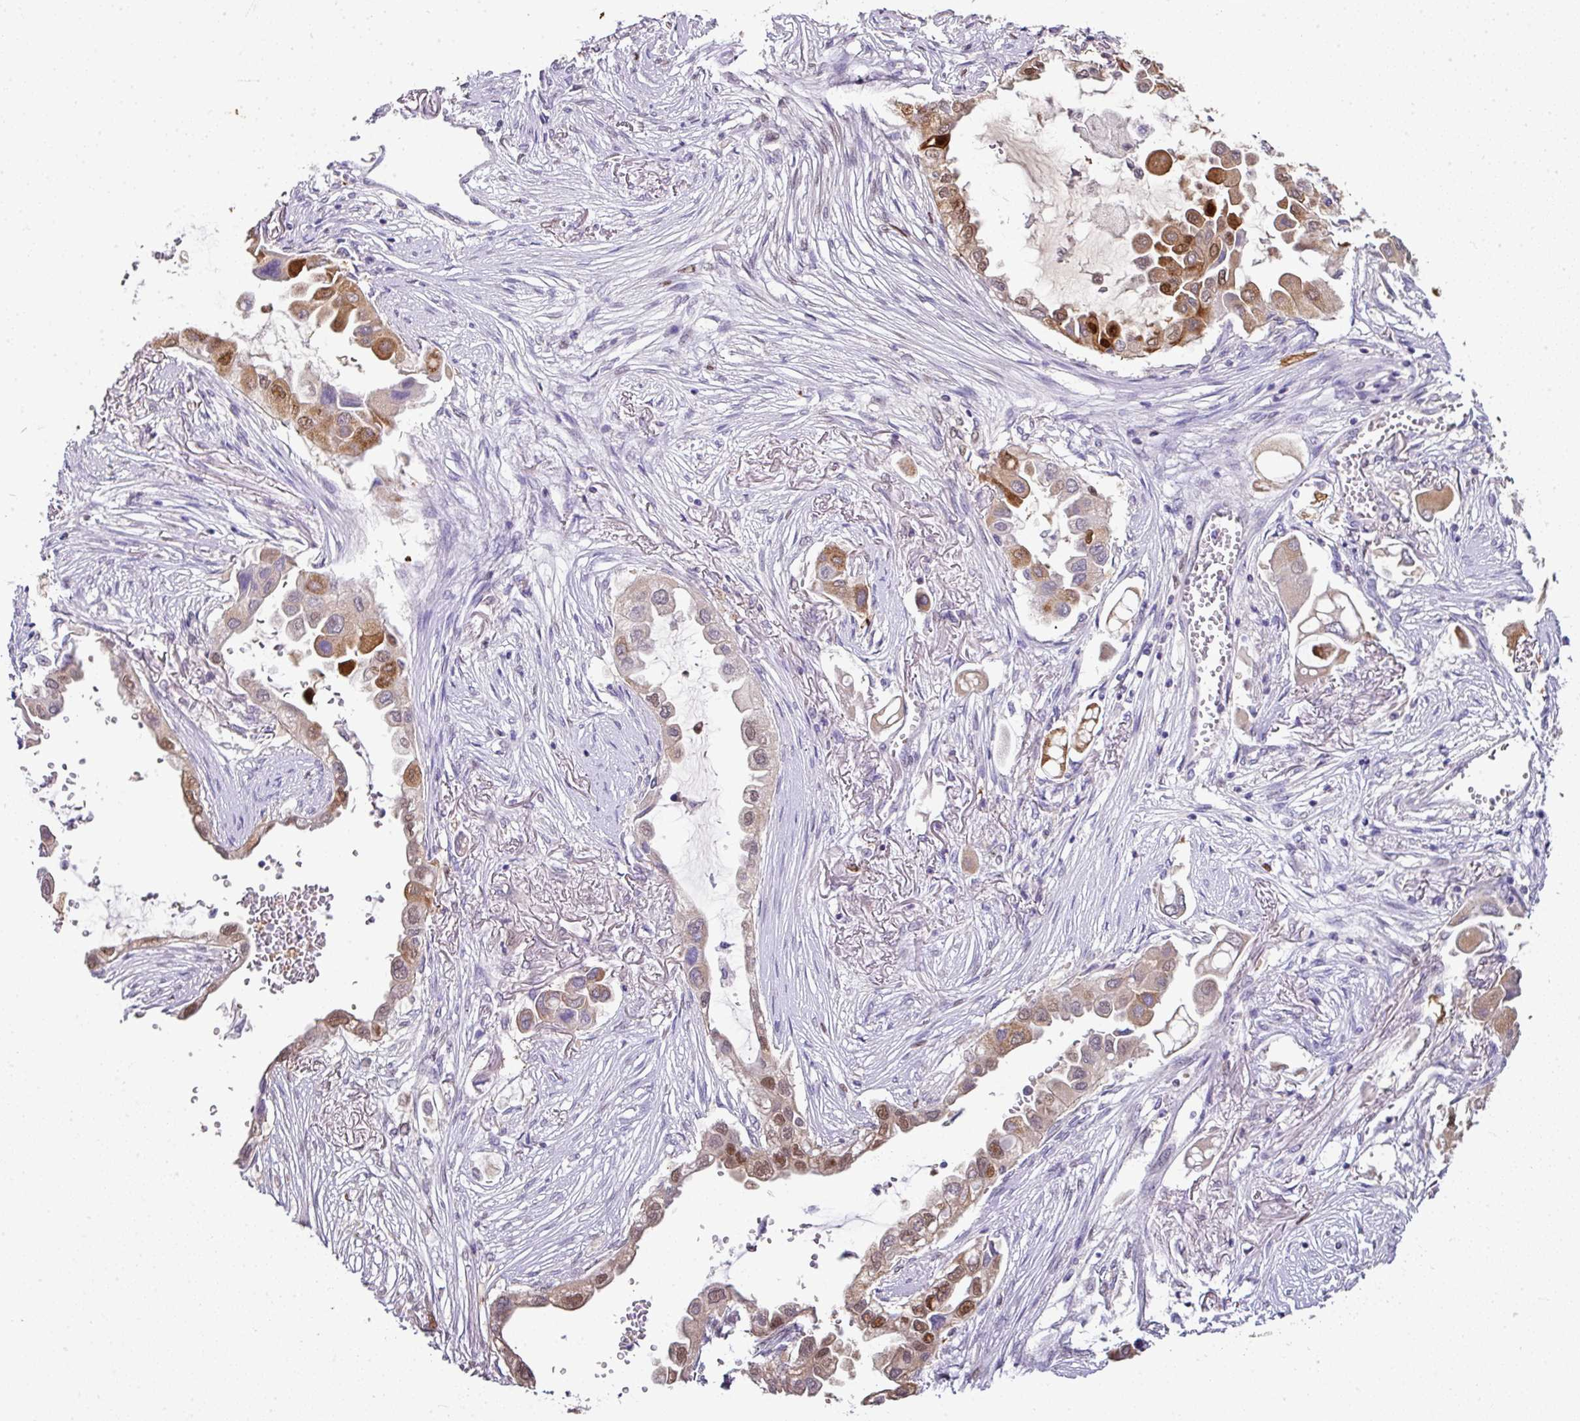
{"staining": {"intensity": "moderate", "quantity": "25%-75%", "location": "cytoplasmic/membranous,nuclear"}, "tissue": "lung cancer", "cell_type": "Tumor cells", "image_type": "cancer", "snomed": [{"axis": "morphology", "description": "Adenocarcinoma, NOS"}, {"axis": "topography", "description": "Lung"}], "caption": "Immunohistochemical staining of human lung adenocarcinoma reveals moderate cytoplasmic/membranous and nuclear protein expression in about 25%-75% of tumor cells.", "gene": "ANKRD18A", "patient": {"sex": "female", "age": 76}}